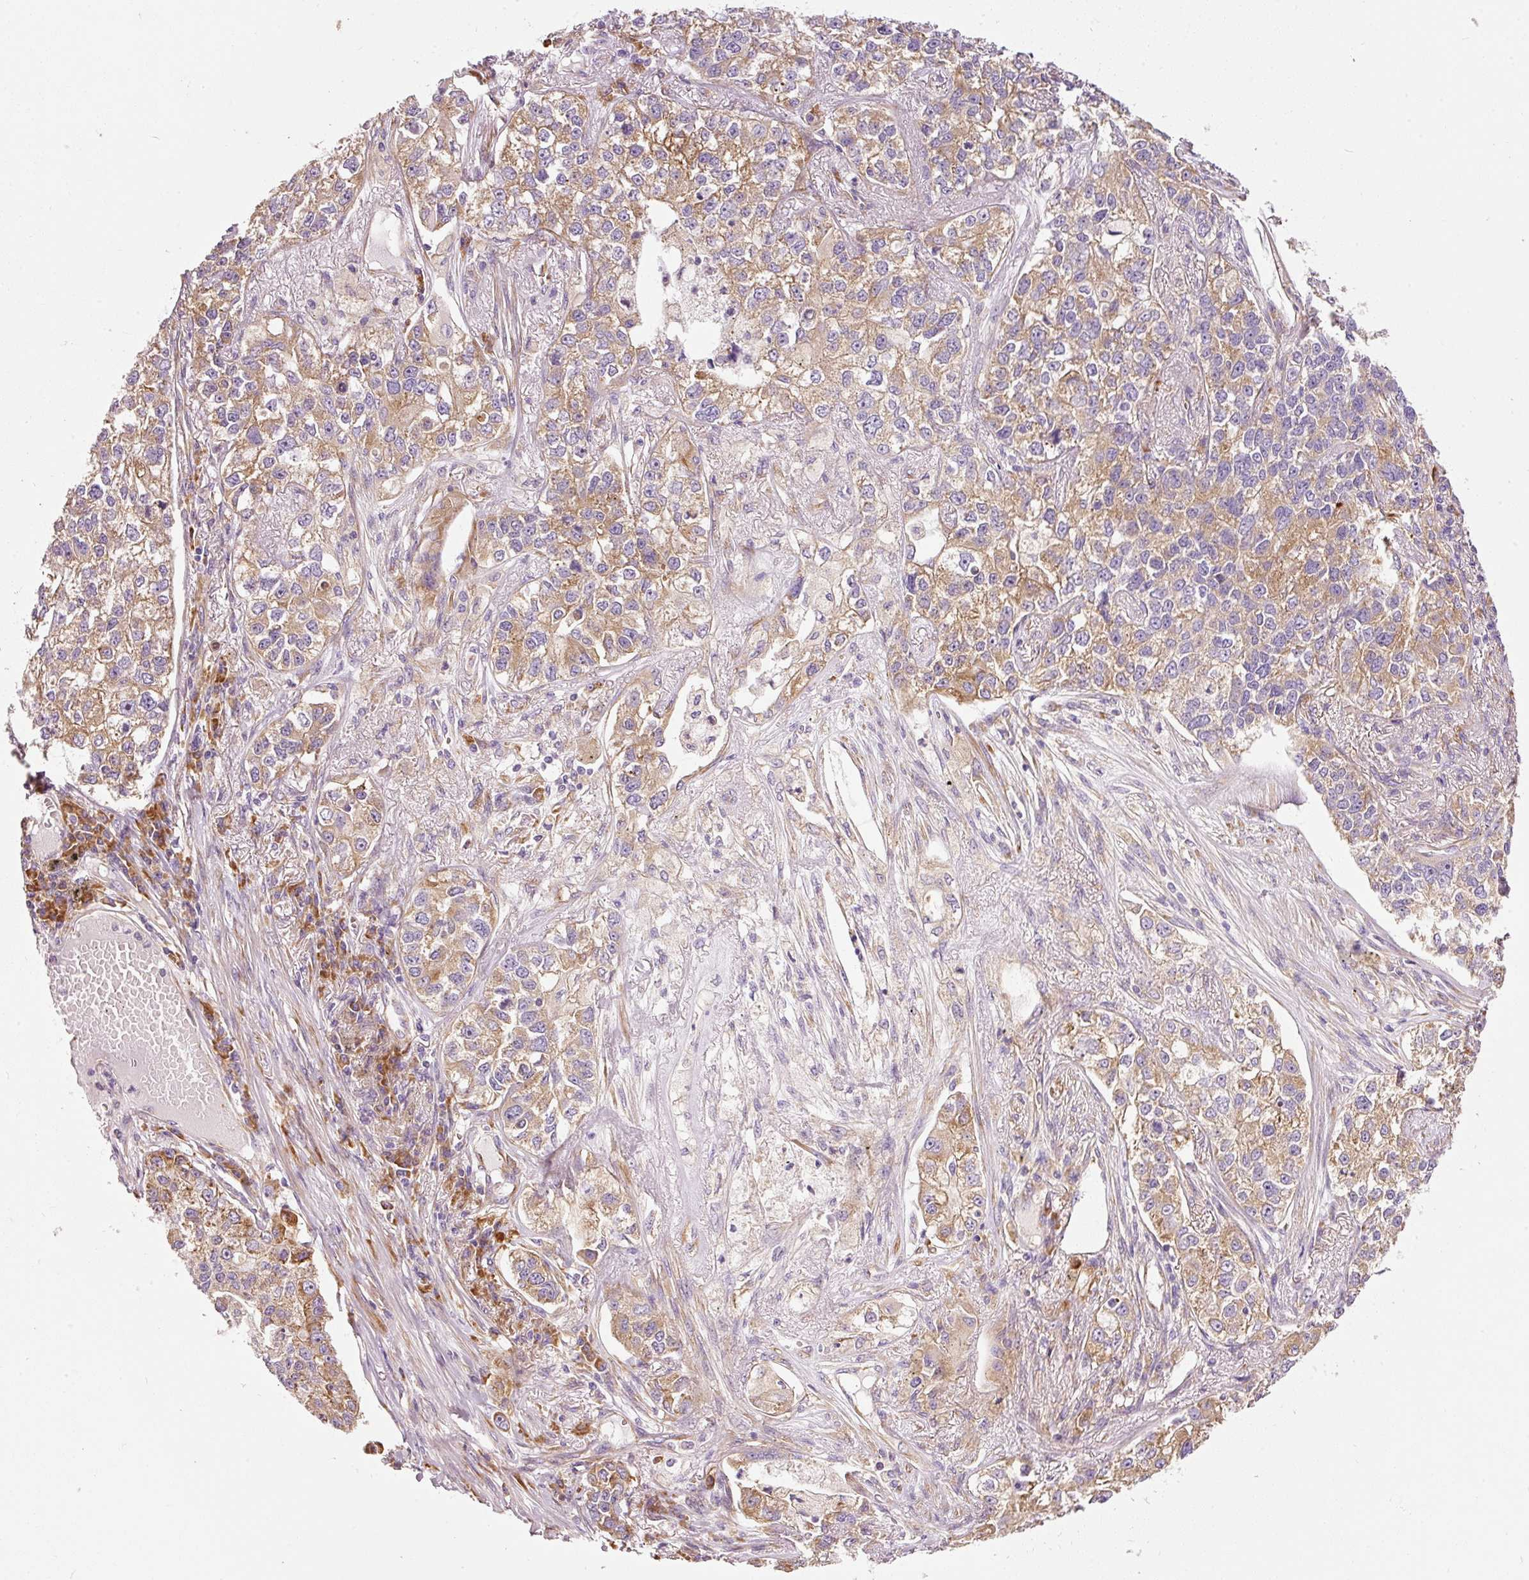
{"staining": {"intensity": "moderate", "quantity": ">75%", "location": "cytoplasmic/membranous"}, "tissue": "lung cancer", "cell_type": "Tumor cells", "image_type": "cancer", "snomed": [{"axis": "morphology", "description": "Adenocarcinoma, NOS"}, {"axis": "topography", "description": "Lung"}], "caption": "The micrograph displays immunohistochemical staining of lung adenocarcinoma. There is moderate cytoplasmic/membranous expression is appreciated in about >75% of tumor cells. (DAB IHC, brown staining for protein, blue staining for nuclei).", "gene": "RPL10A", "patient": {"sex": "male", "age": 49}}